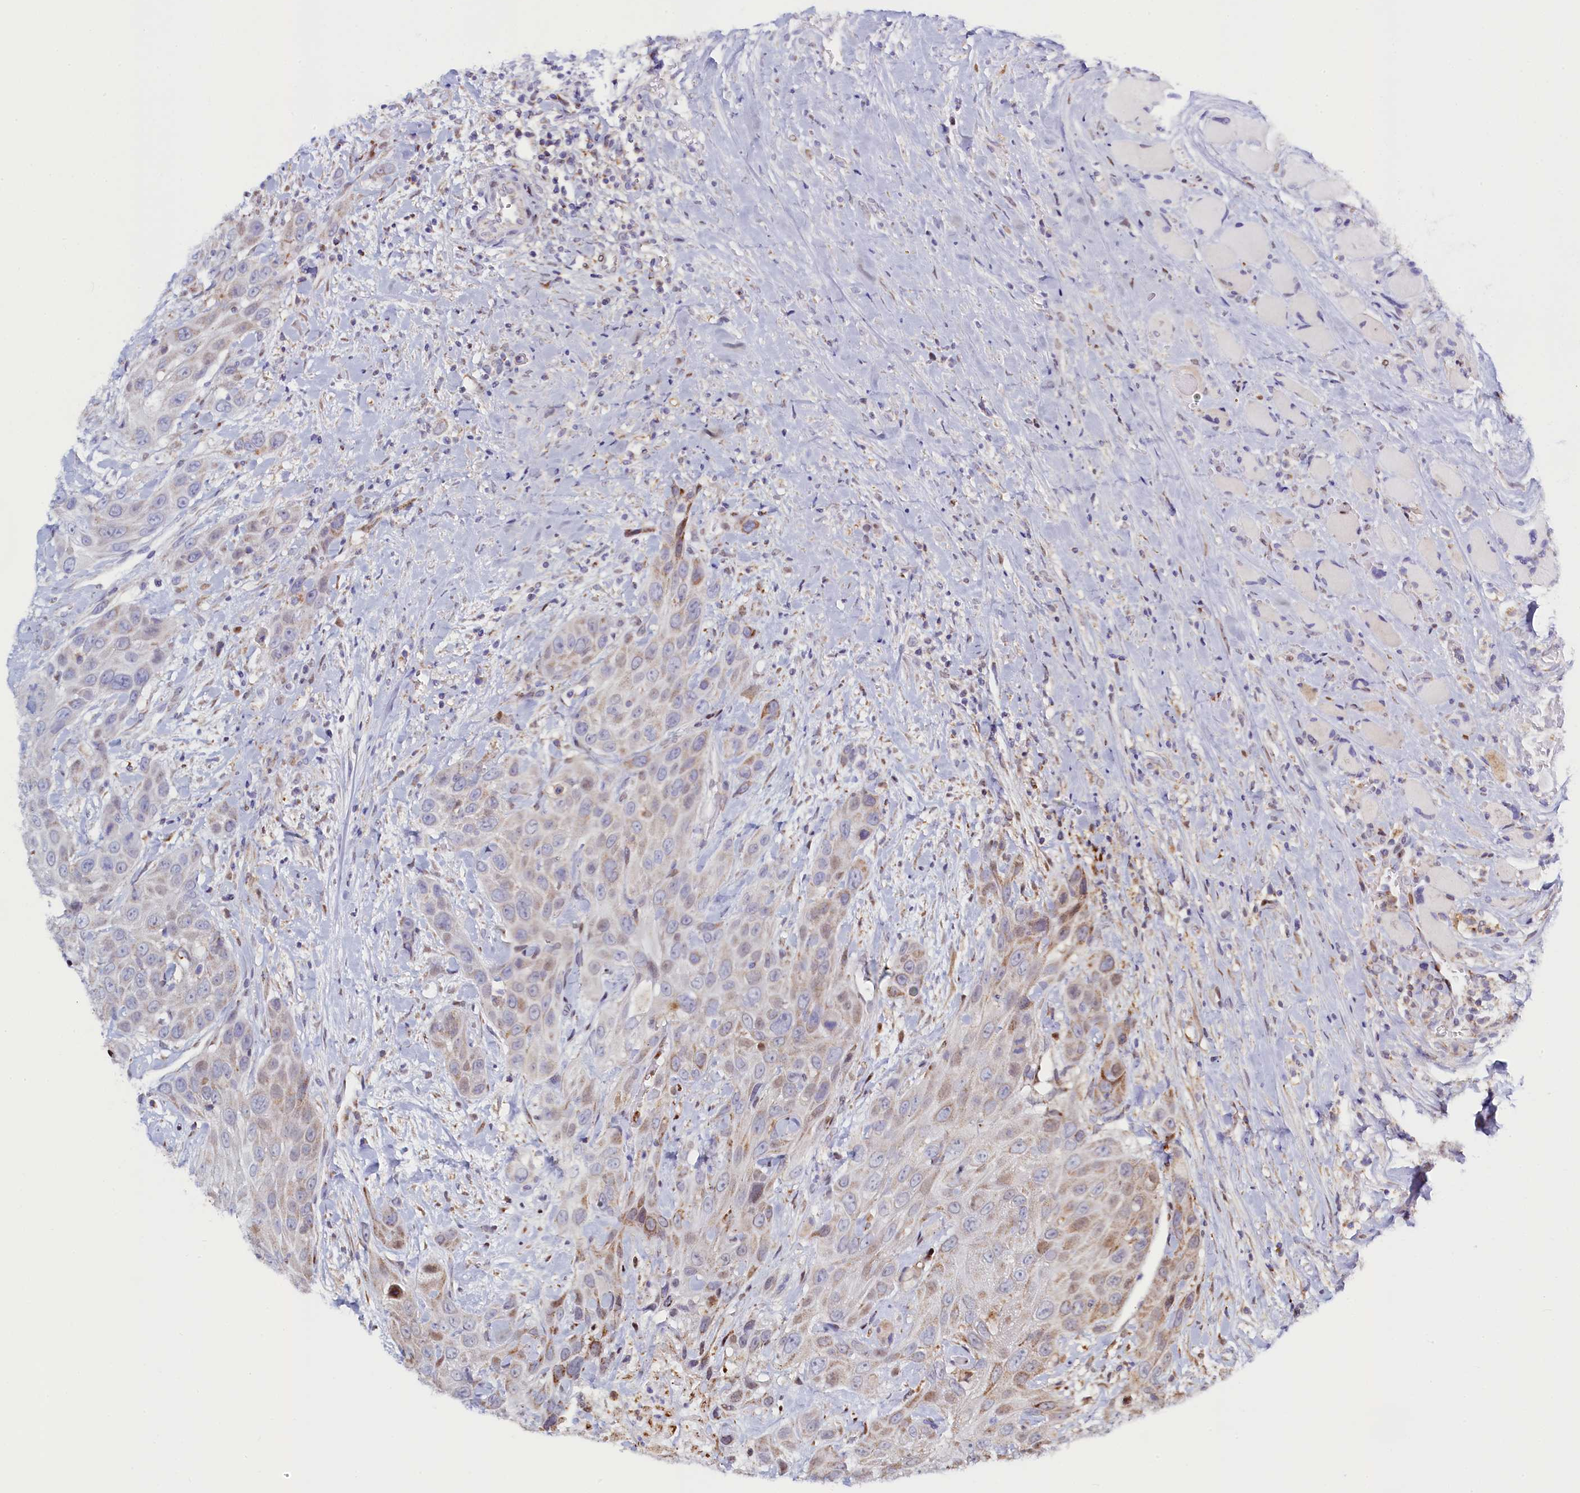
{"staining": {"intensity": "weak", "quantity": "25%-75%", "location": "cytoplasmic/membranous"}, "tissue": "head and neck cancer", "cell_type": "Tumor cells", "image_type": "cancer", "snomed": [{"axis": "morphology", "description": "Squamous cell carcinoma, NOS"}, {"axis": "topography", "description": "Head-Neck"}], "caption": "Brown immunohistochemical staining in head and neck squamous cell carcinoma shows weak cytoplasmic/membranous expression in approximately 25%-75% of tumor cells.", "gene": "HDGFL3", "patient": {"sex": "male", "age": 81}}